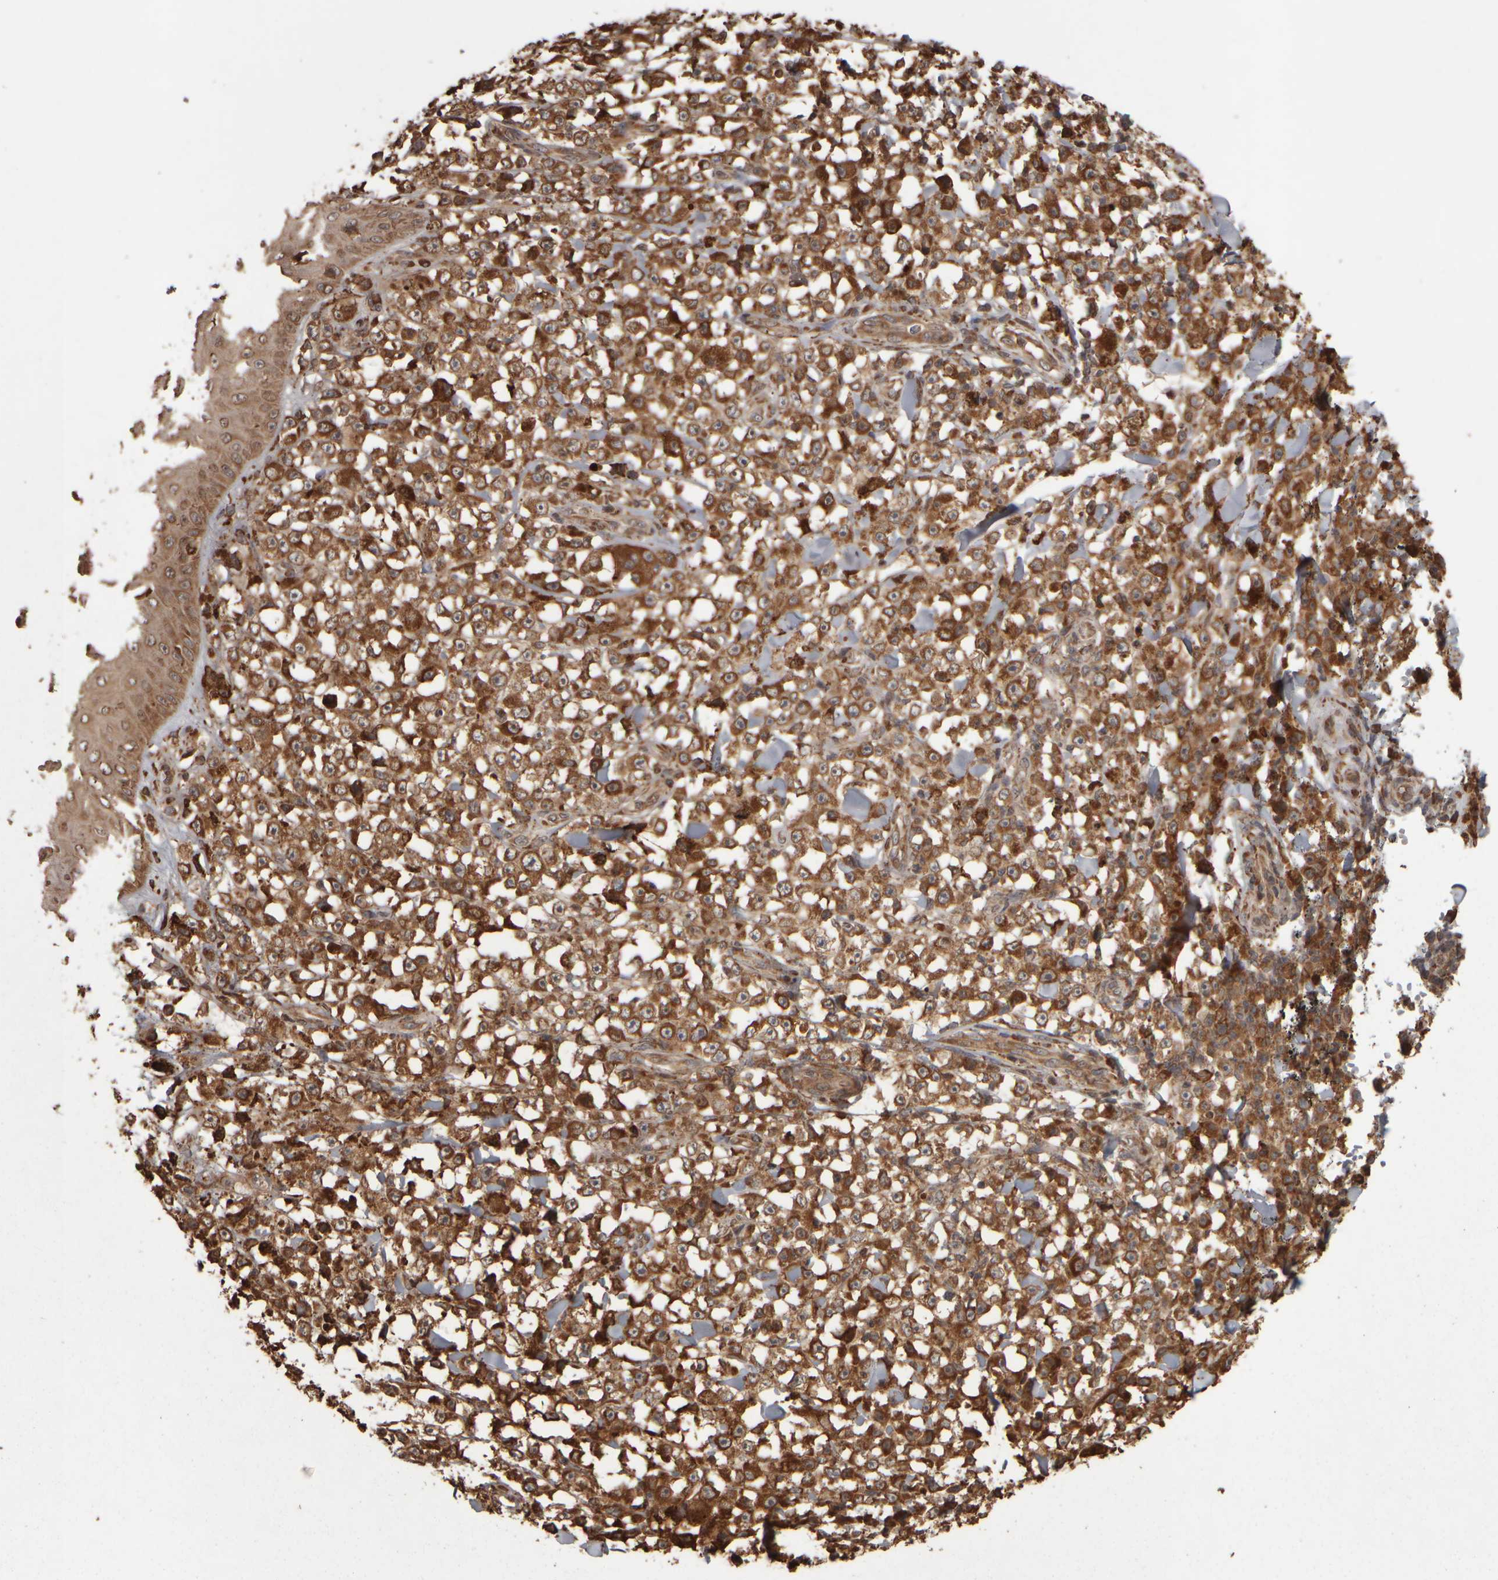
{"staining": {"intensity": "moderate", "quantity": ">75%", "location": "cytoplasmic/membranous"}, "tissue": "melanoma", "cell_type": "Tumor cells", "image_type": "cancer", "snomed": [{"axis": "morphology", "description": "Malignant melanoma, NOS"}, {"axis": "topography", "description": "Skin"}], "caption": "This histopathology image demonstrates immunohistochemistry staining of human malignant melanoma, with medium moderate cytoplasmic/membranous positivity in approximately >75% of tumor cells.", "gene": "AGBL3", "patient": {"sex": "female", "age": 82}}